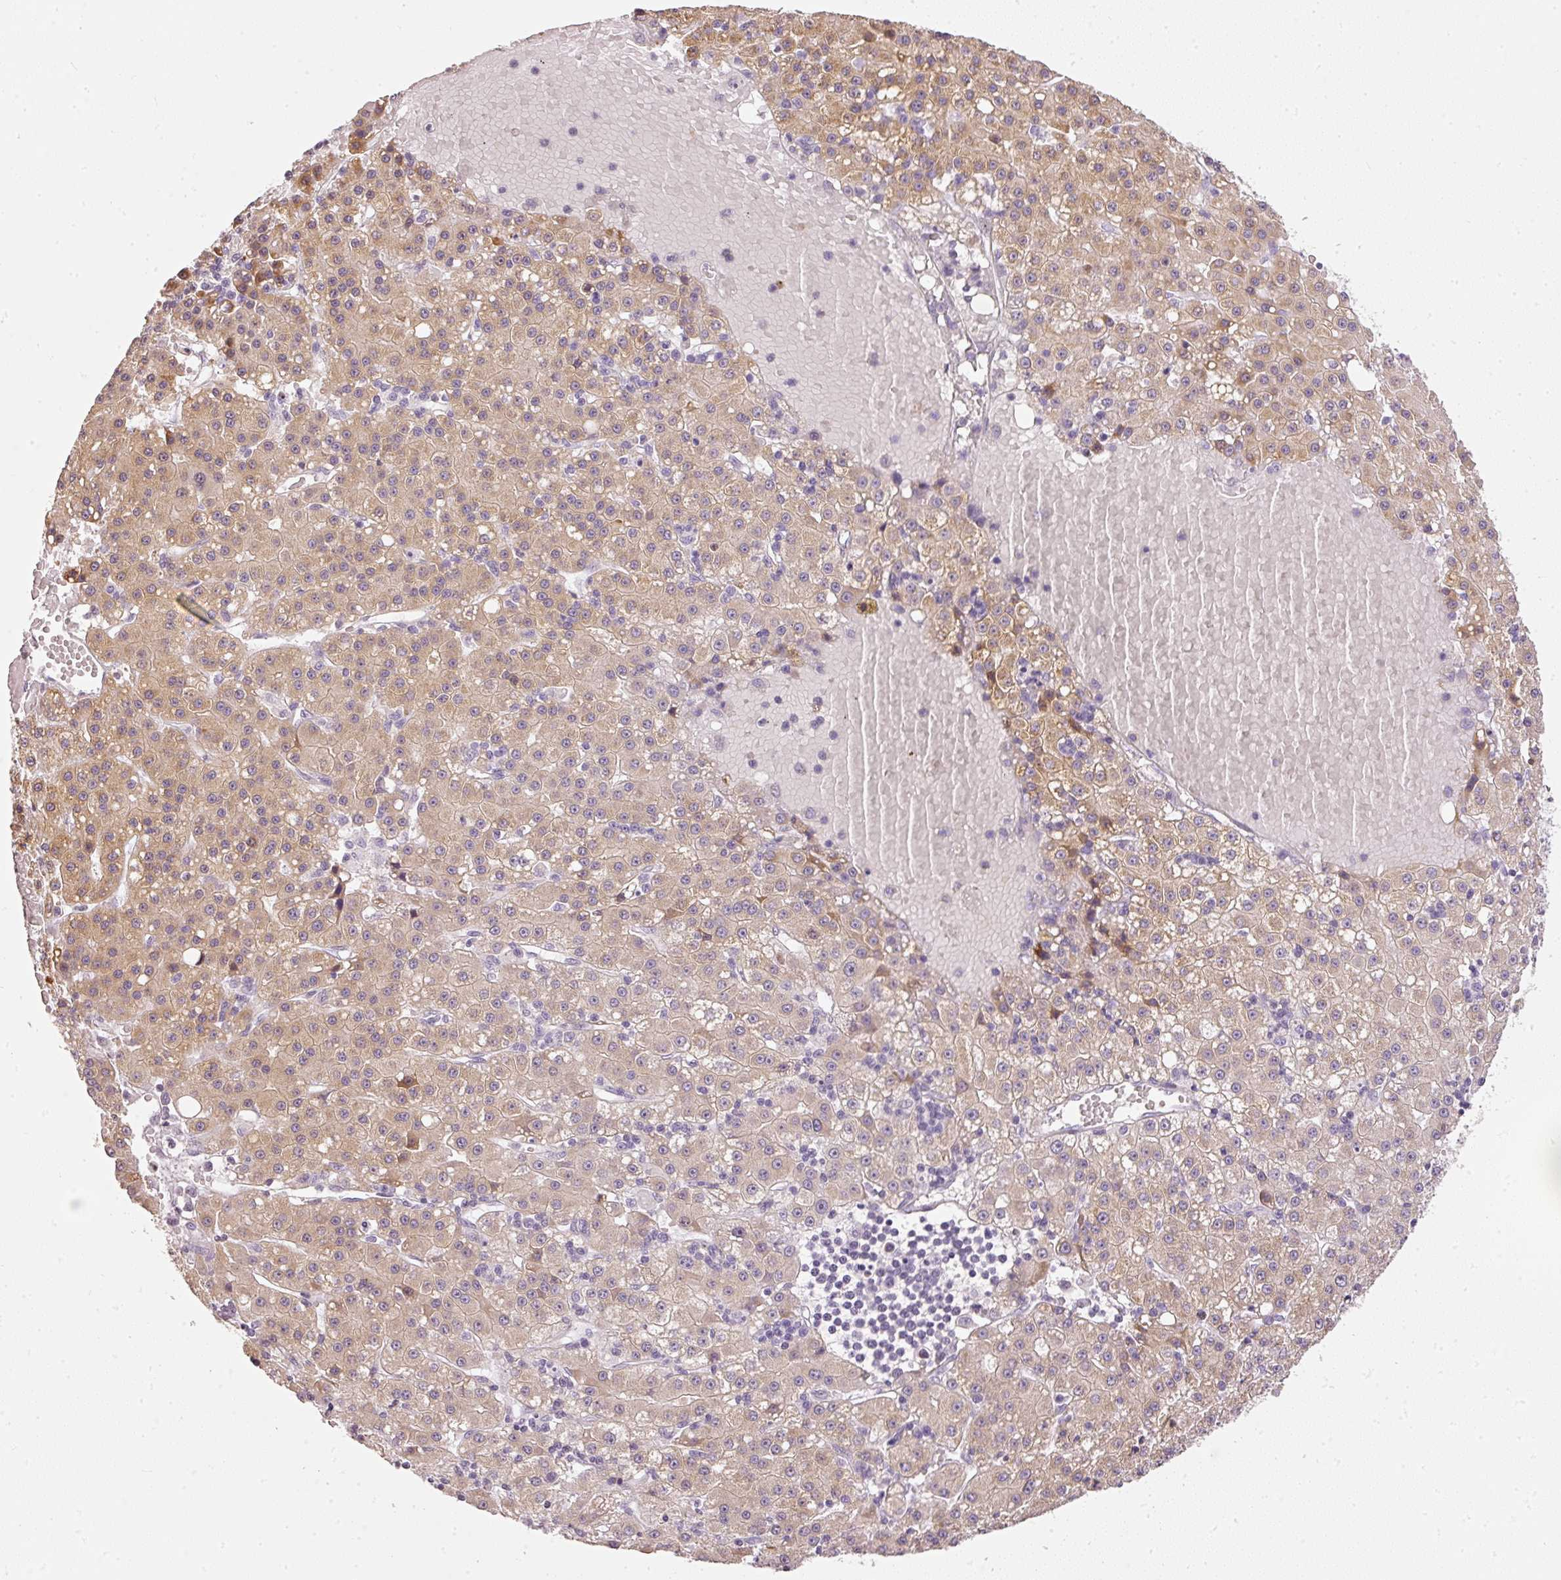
{"staining": {"intensity": "weak", "quantity": ">75%", "location": "cytoplasmic/membranous"}, "tissue": "liver cancer", "cell_type": "Tumor cells", "image_type": "cancer", "snomed": [{"axis": "morphology", "description": "Carcinoma, Hepatocellular, NOS"}, {"axis": "topography", "description": "Liver"}], "caption": "Immunohistochemistry (IHC) staining of liver cancer, which demonstrates low levels of weak cytoplasmic/membranous positivity in about >75% of tumor cells indicating weak cytoplasmic/membranous protein staining. The staining was performed using DAB (brown) for protein detection and nuclei were counterstained in hematoxylin (blue).", "gene": "NRDE2", "patient": {"sex": "male", "age": 76}}